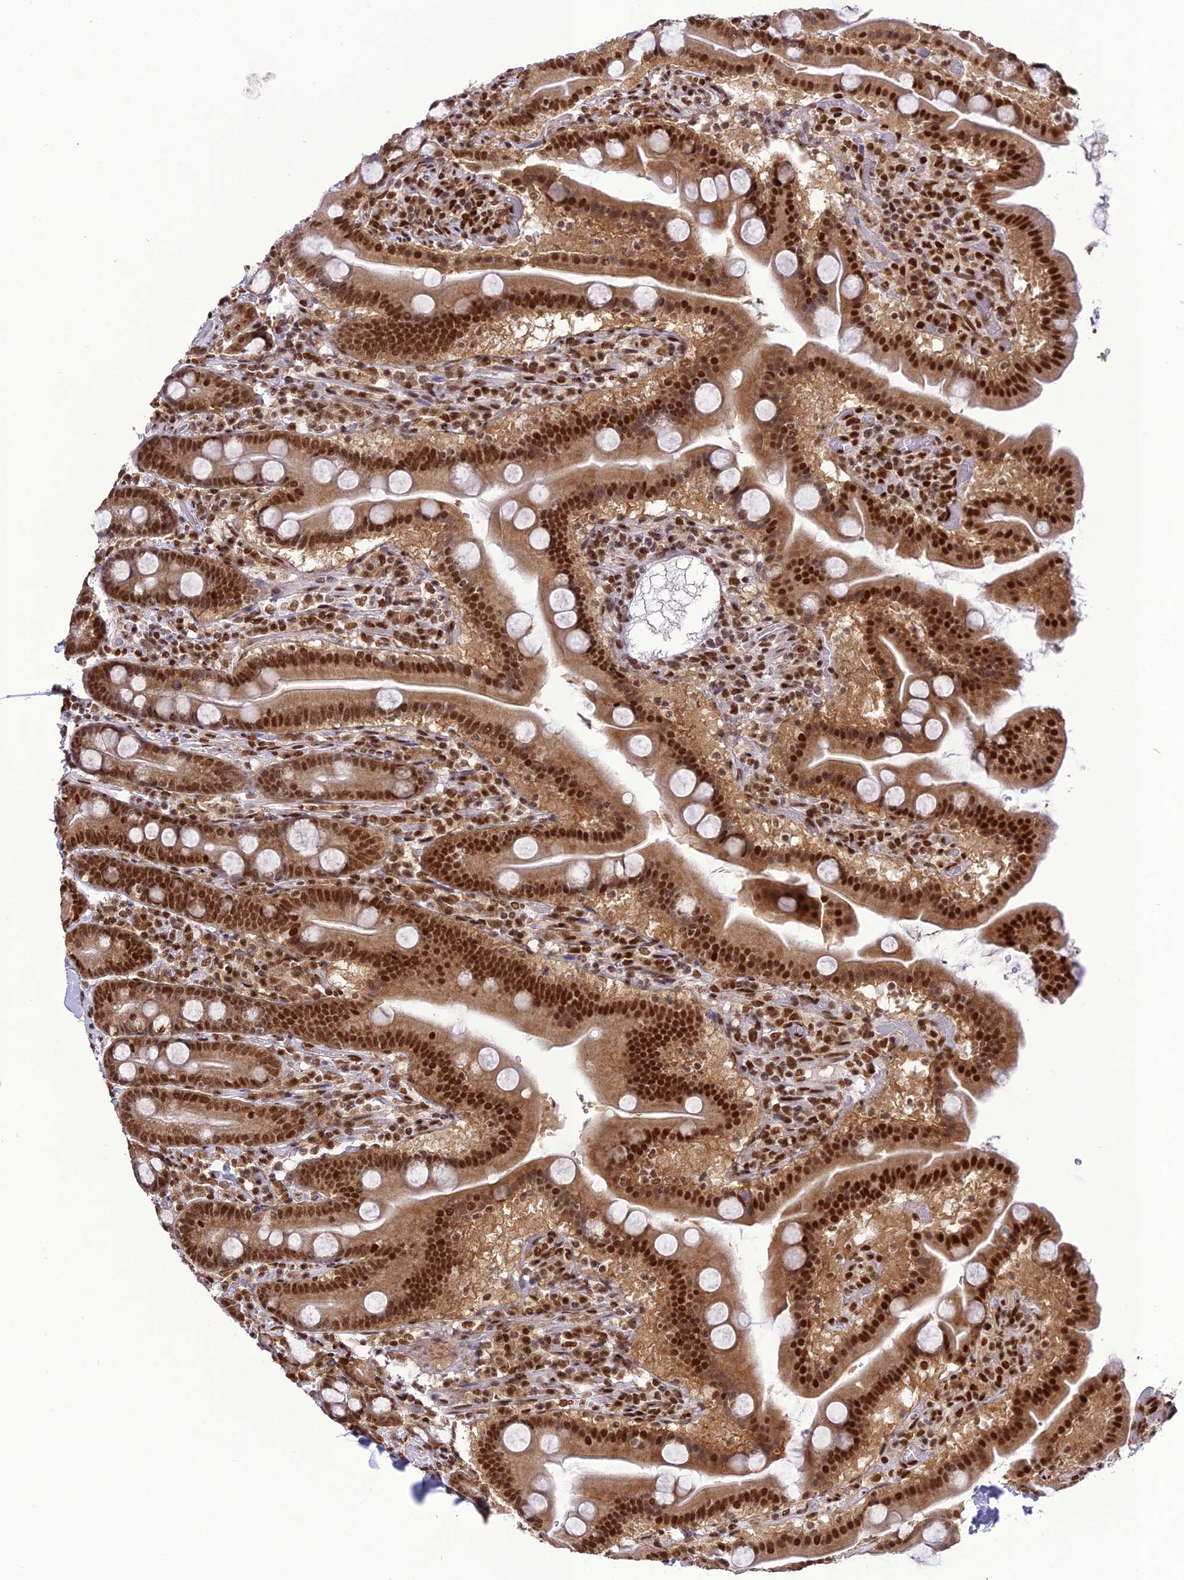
{"staining": {"intensity": "strong", "quantity": ">75%", "location": "nuclear"}, "tissue": "duodenum", "cell_type": "Glandular cells", "image_type": "normal", "snomed": [{"axis": "morphology", "description": "Normal tissue, NOS"}, {"axis": "topography", "description": "Duodenum"}], "caption": "The micrograph displays staining of benign duodenum, revealing strong nuclear protein staining (brown color) within glandular cells. The staining is performed using DAB brown chromogen to label protein expression. The nuclei are counter-stained blue using hematoxylin.", "gene": "DDX1", "patient": {"sex": "male", "age": 55}}